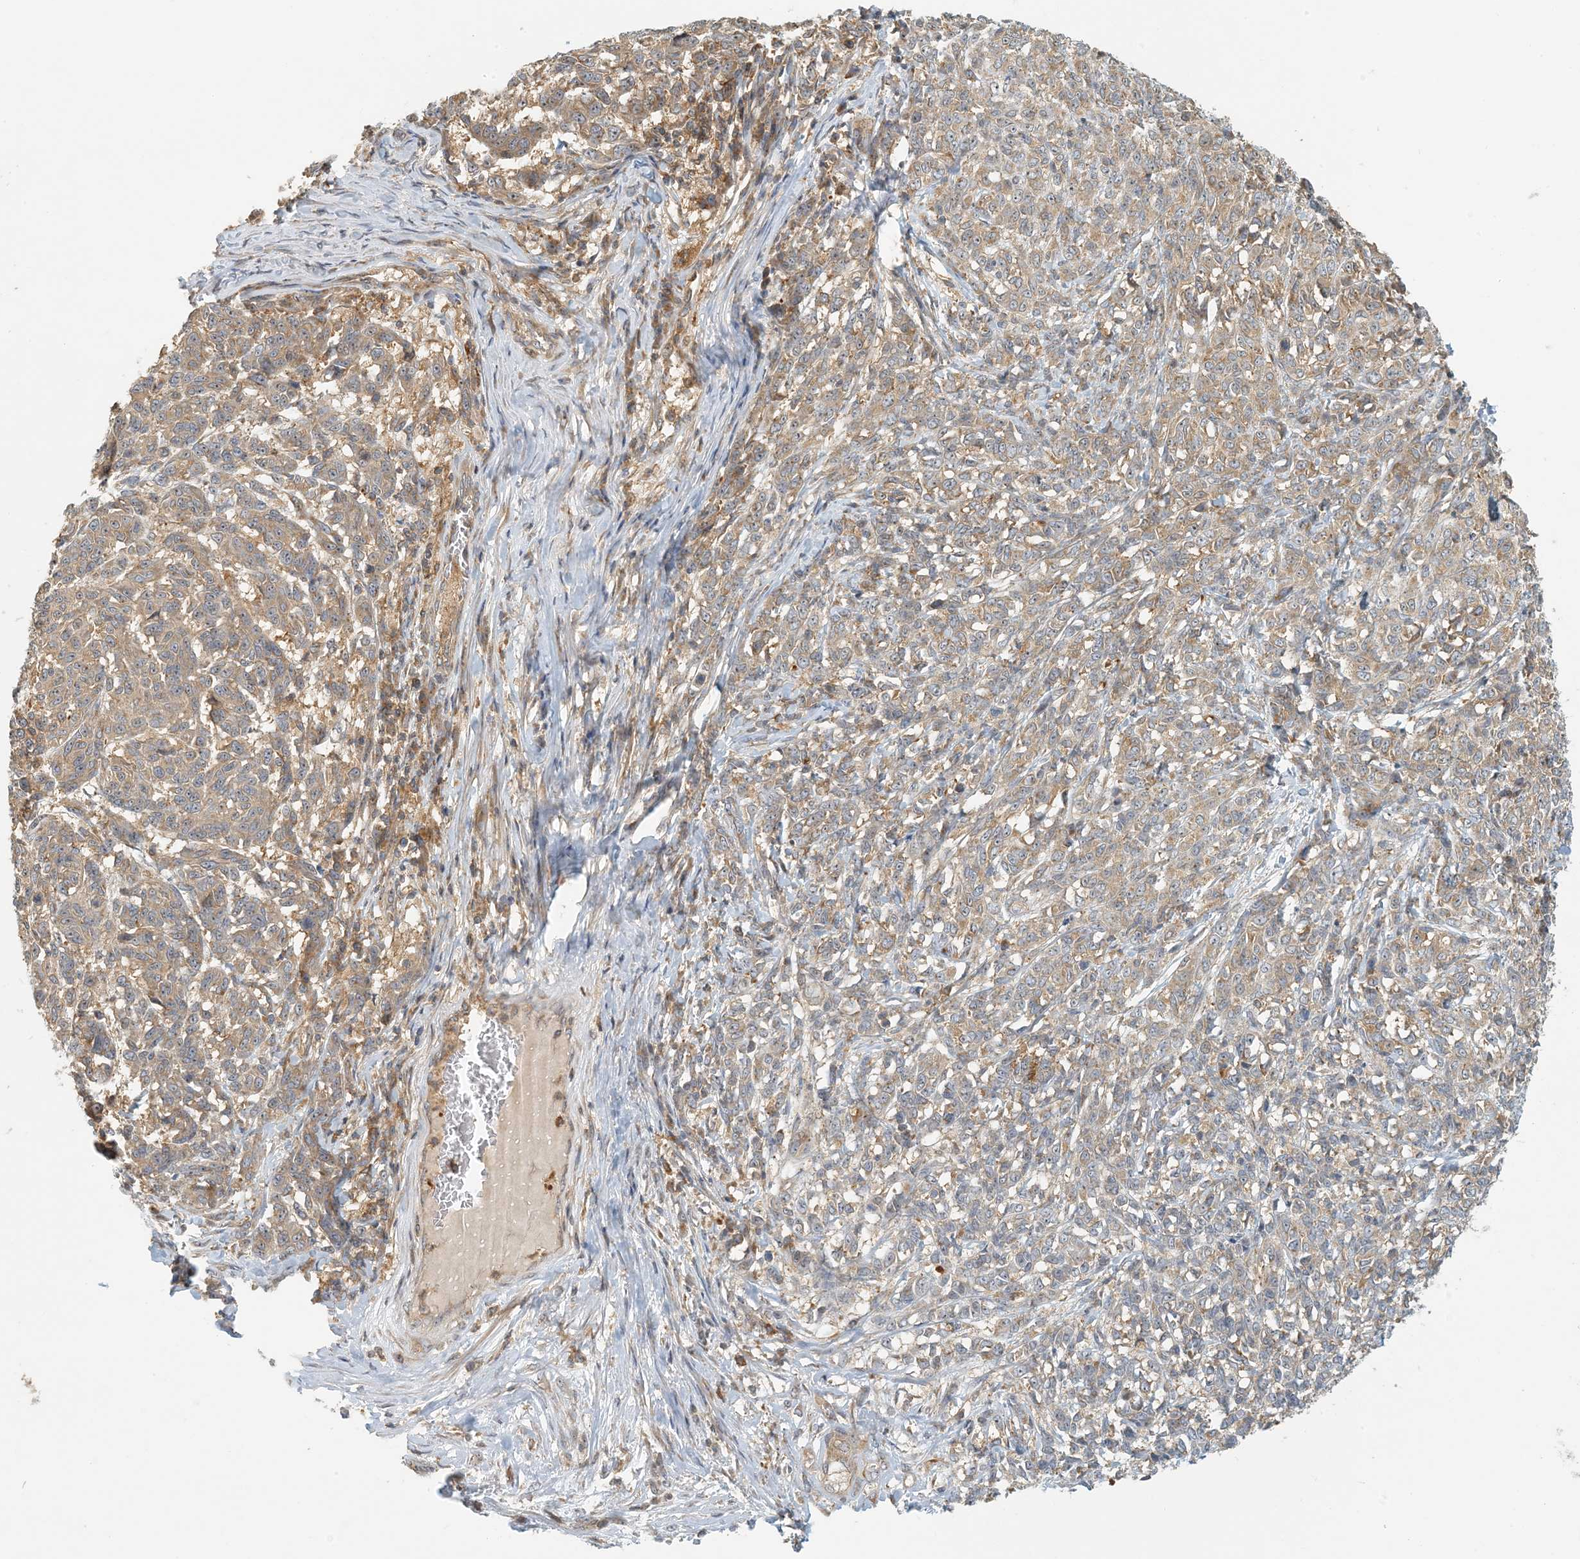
{"staining": {"intensity": "weak", "quantity": ">75%", "location": "cytoplasmic/membranous"}, "tissue": "melanoma", "cell_type": "Tumor cells", "image_type": "cancer", "snomed": [{"axis": "morphology", "description": "Malignant melanoma, NOS"}, {"axis": "topography", "description": "Skin"}], "caption": "Malignant melanoma stained with DAB (3,3'-diaminobenzidine) immunohistochemistry shows low levels of weak cytoplasmic/membranous positivity in about >75% of tumor cells.", "gene": "COLEC11", "patient": {"sex": "male", "age": 49}}